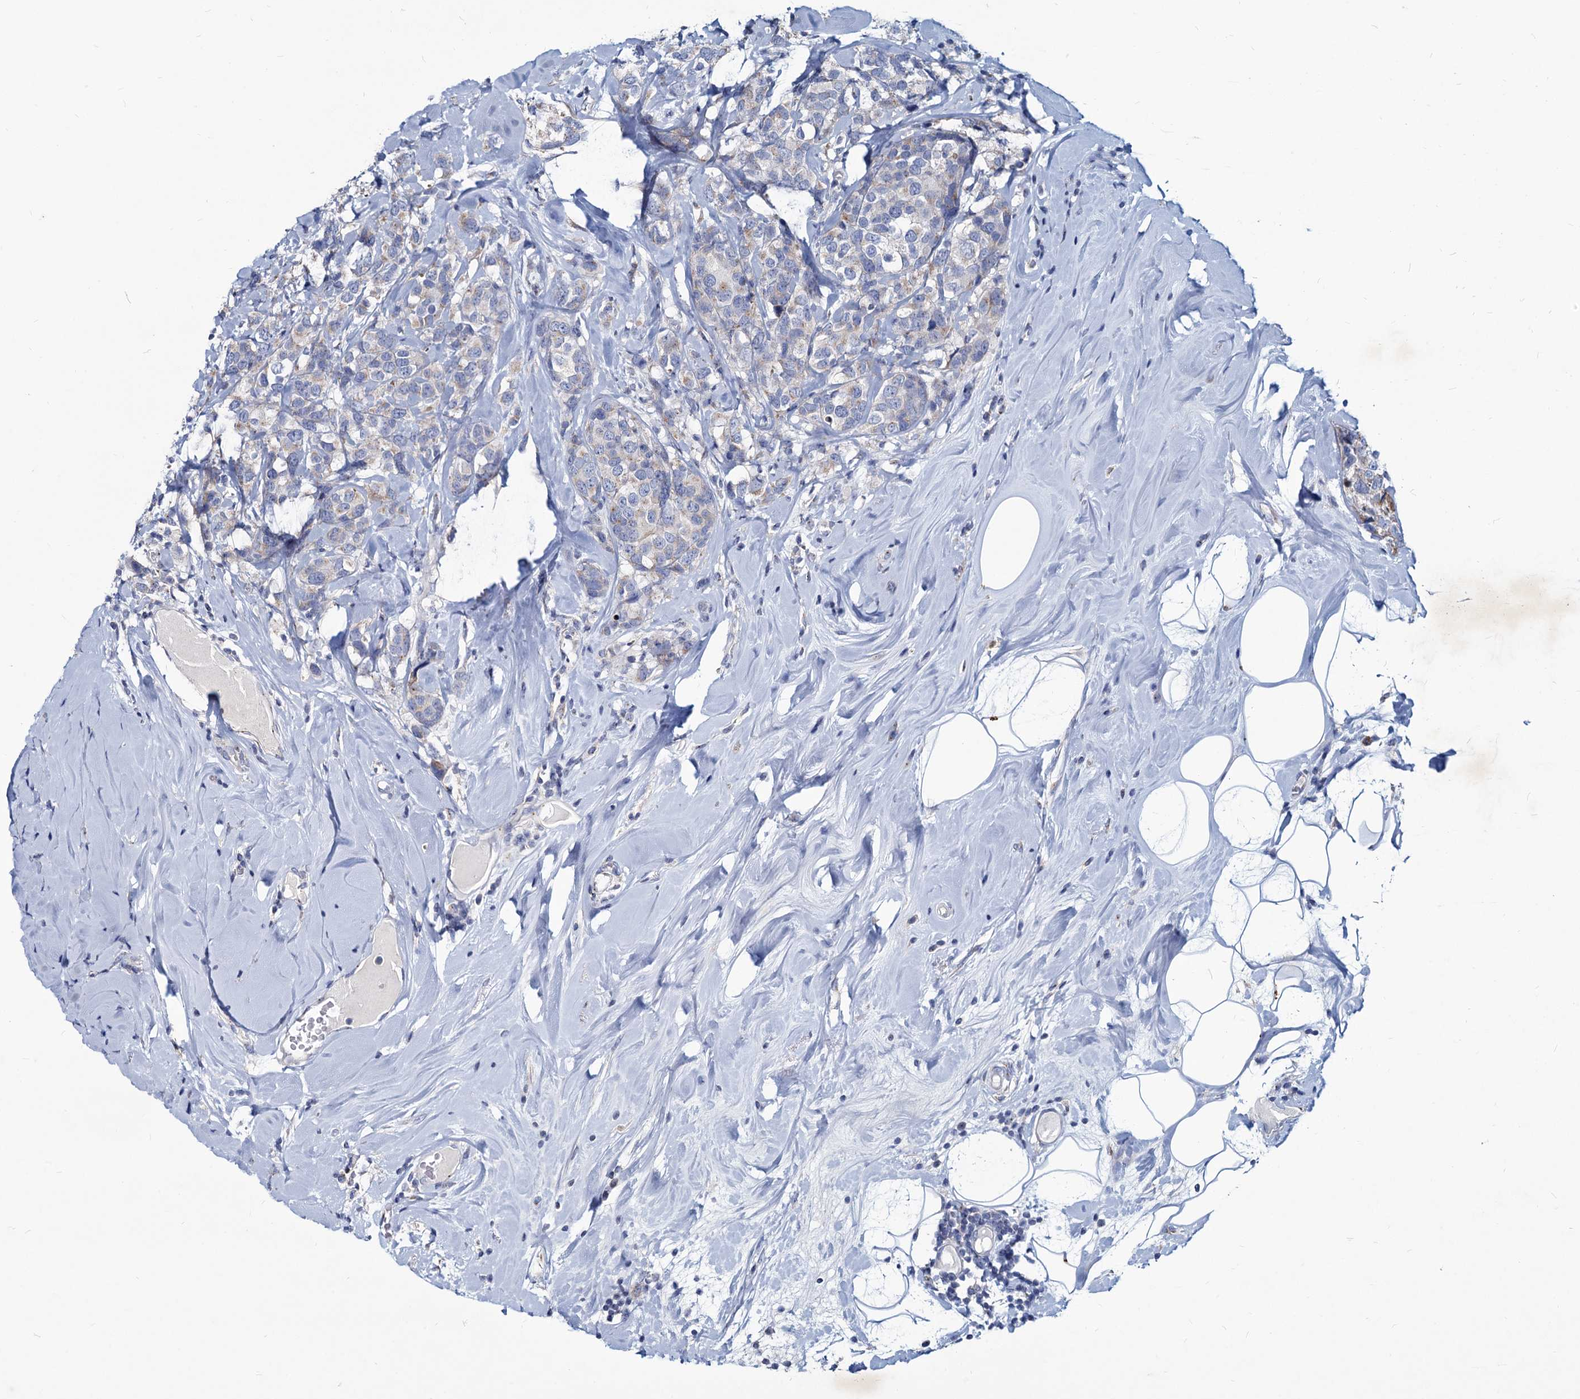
{"staining": {"intensity": "weak", "quantity": "<25%", "location": "cytoplasmic/membranous"}, "tissue": "breast cancer", "cell_type": "Tumor cells", "image_type": "cancer", "snomed": [{"axis": "morphology", "description": "Lobular carcinoma"}, {"axis": "topography", "description": "Breast"}], "caption": "Immunohistochemistry (IHC) micrograph of breast cancer stained for a protein (brown), which shows no positivity in tumor cells.", "gene": "AGBL4", "patient": {"sex": "female", "age": 59}}